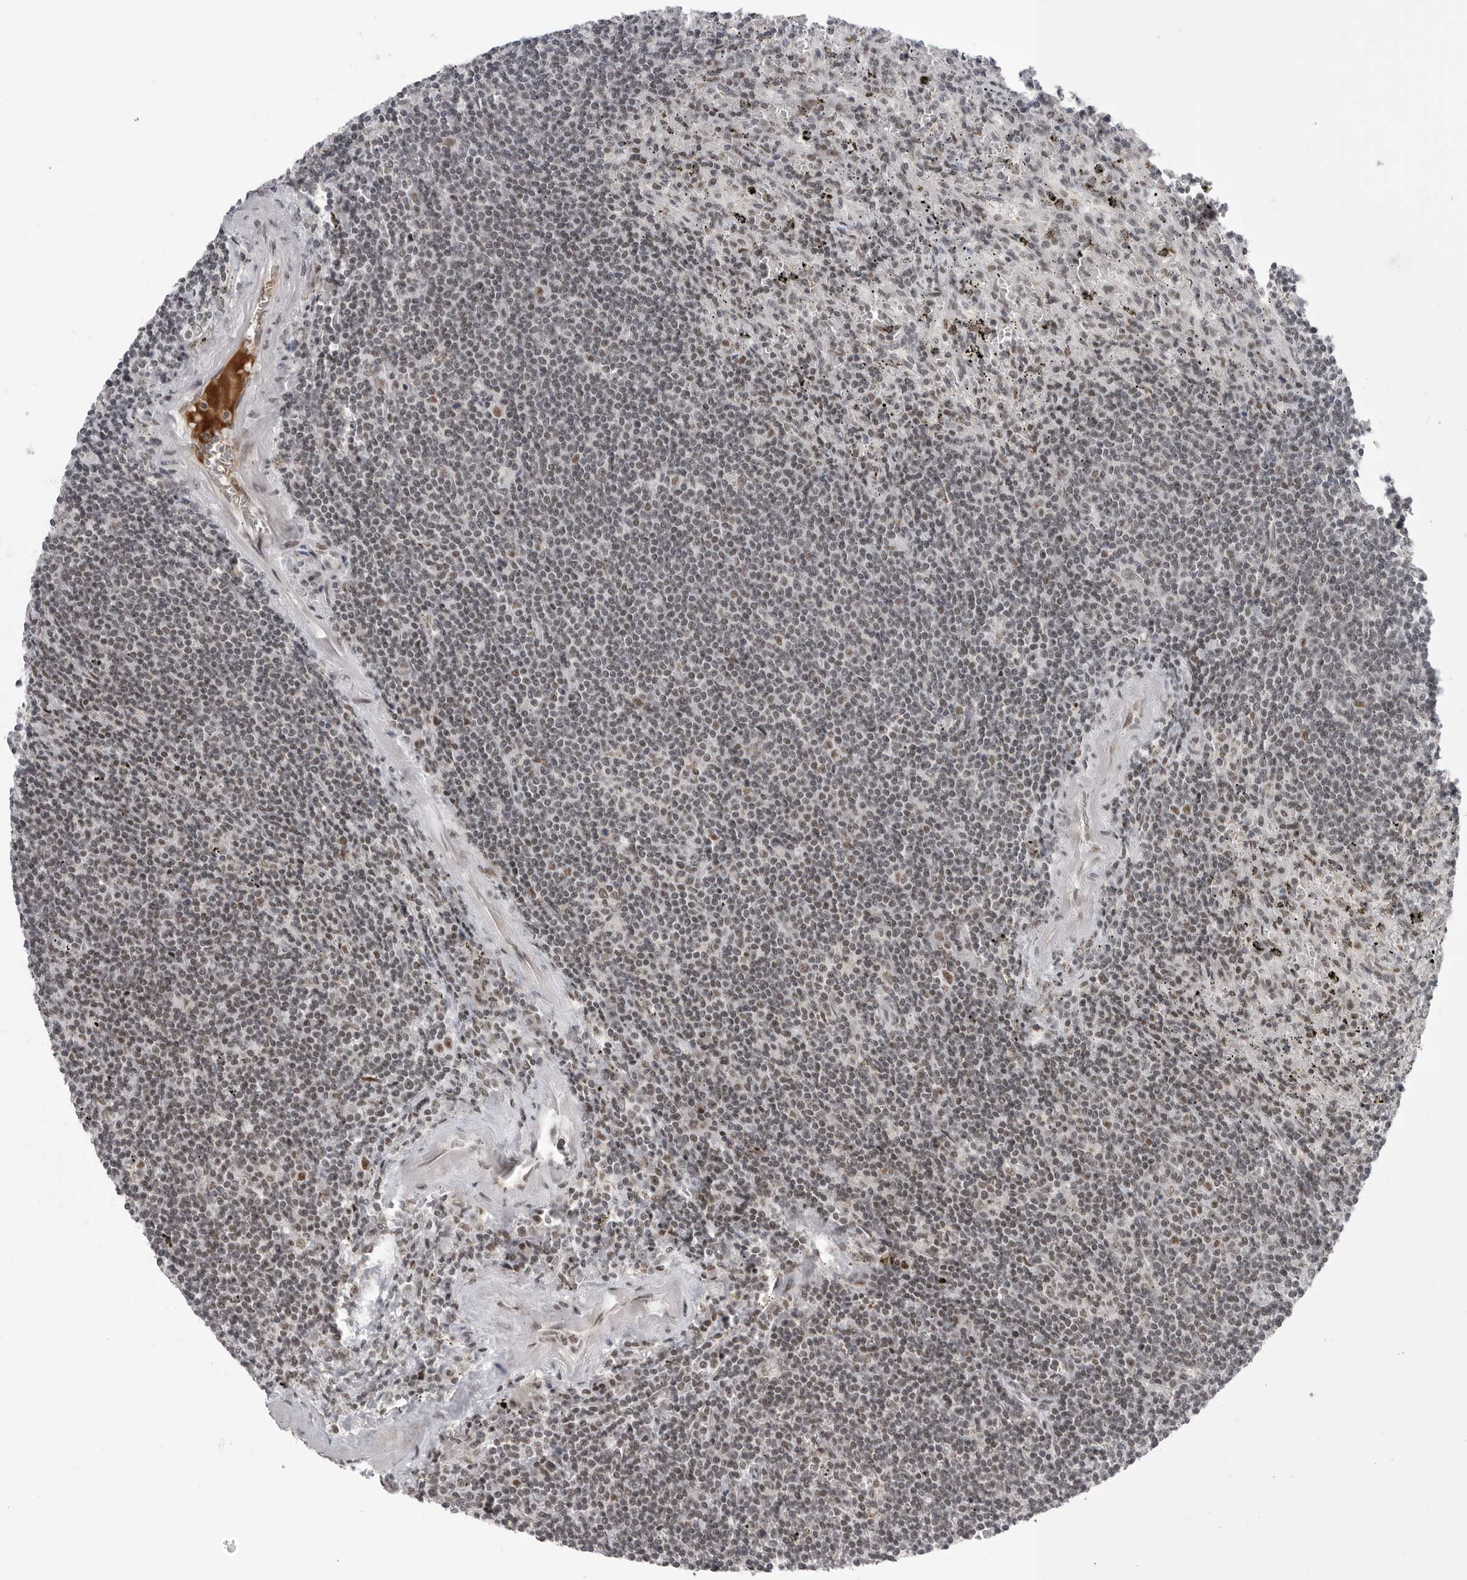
{"staining": {"intensity": "weak", "quantity": "25%-75%", "location": "nuclear"}, "tissue": "lymphoma", "cell_type": "Tumor cells", "image_type": "cancer", "snomed": [{"axis": "morphology", "description": "Malignant lymphoma, non-Hodgkin's type, Low grade"}, {"axis": "topography", "description": "Spleen"}], "caption": "Immunohistochemical staining of human lymphoma exhibits low levels of weak nuclear staining in about 25%-75% of tumor cells.", "gene": "POU5F1", "patient": {"sex": "male", "age": 76}}